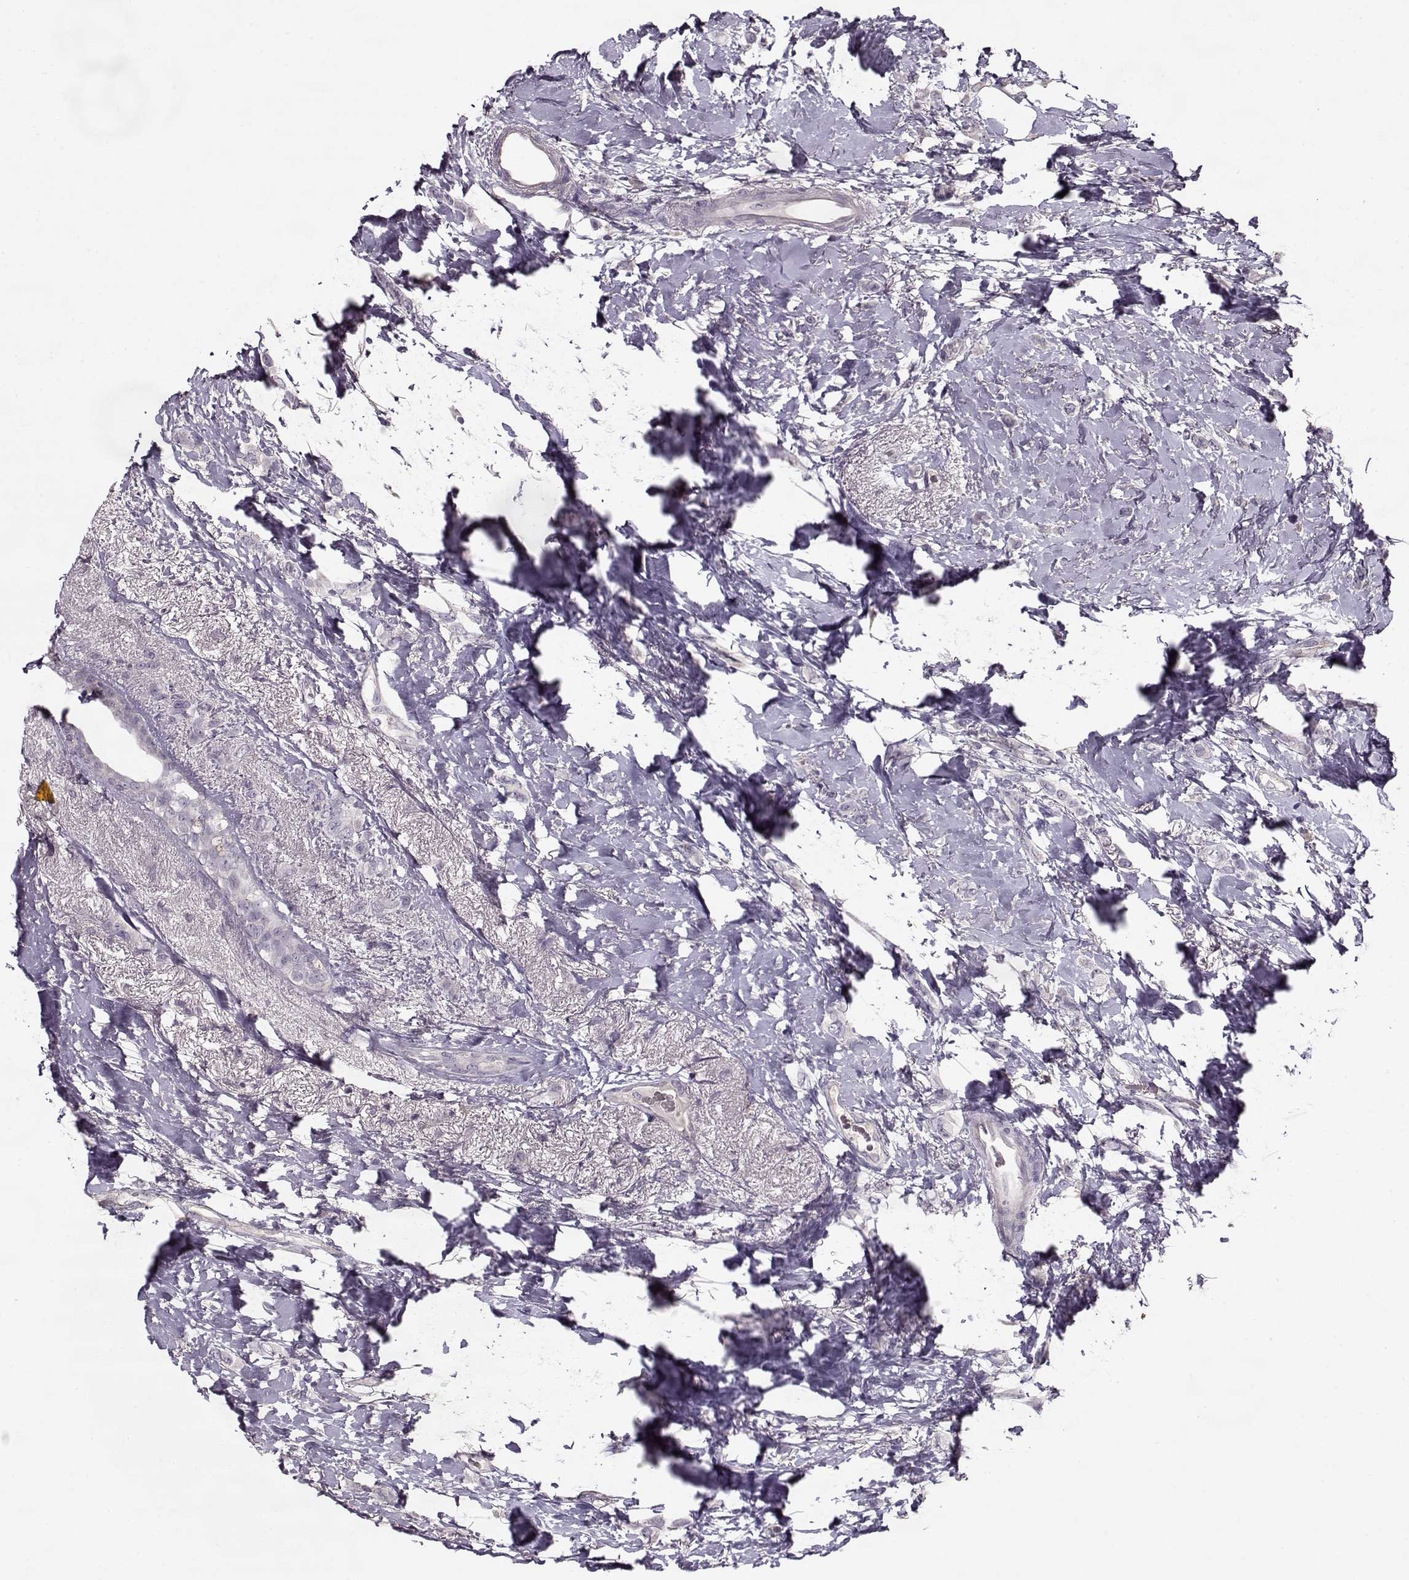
{"staining": {"intensity": "negative", "quantity": "none", "location": "none"}, "tissue": "breast cancer", "cell_type": "Tumor cells", "image_type": "cancer", "snomed": [{"axis": "morphology", "description": "Lobular carcinoma"}, {"axis": "topography", "description": "Breast"}], "caption": "Tumor cells are negative for protein expression in human breast cancer. The staining was performed using DAB (3,3'-diaminobenzidine) to visualize the protein expression in brown, while the nuclei were stained in blue with hematoxylin (Magnification: 20x).", "gene": "ACOT11", "patient": {"sex": "female", "age": 66}}